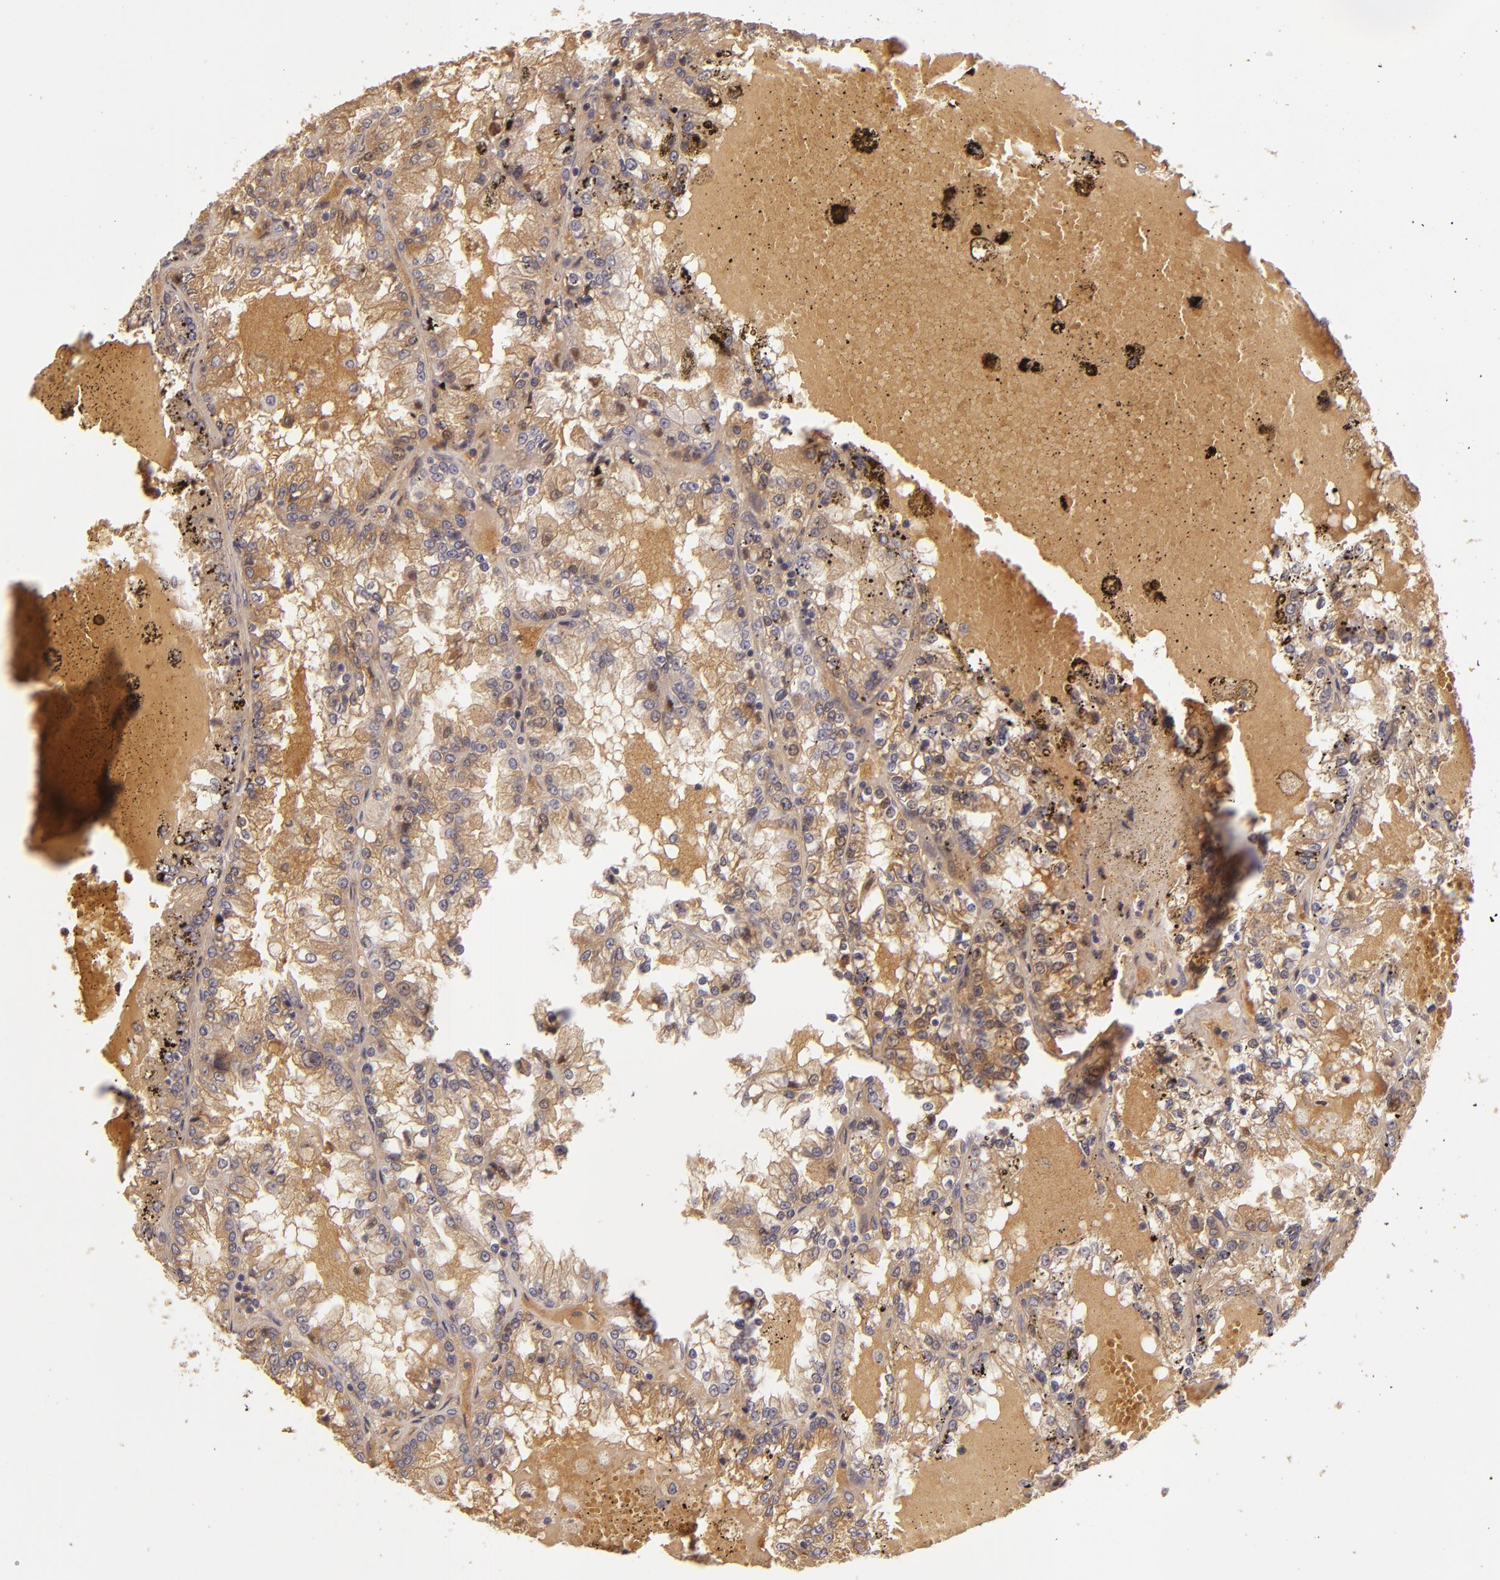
{"staining": {"intensity": "moderate", "quantity": ">75%", "location": "cytoplasmic/membranous"}, "tissue": "renal cancer", "cell_type": "Tumor cells", "image_type": "cancer", "snomed": [{"axis": "morphology", "description": "Adenocarcinoma, NOS"}, {"axis": "topography", "description": "Kidney"}], "caption": "Renal cancer stained with IHC displays moderate cytoplasmic/membranous positivity in about >75% of tumor cells.", "gene": "LRG1", "patient": {"sex": "female", "age": 56}}